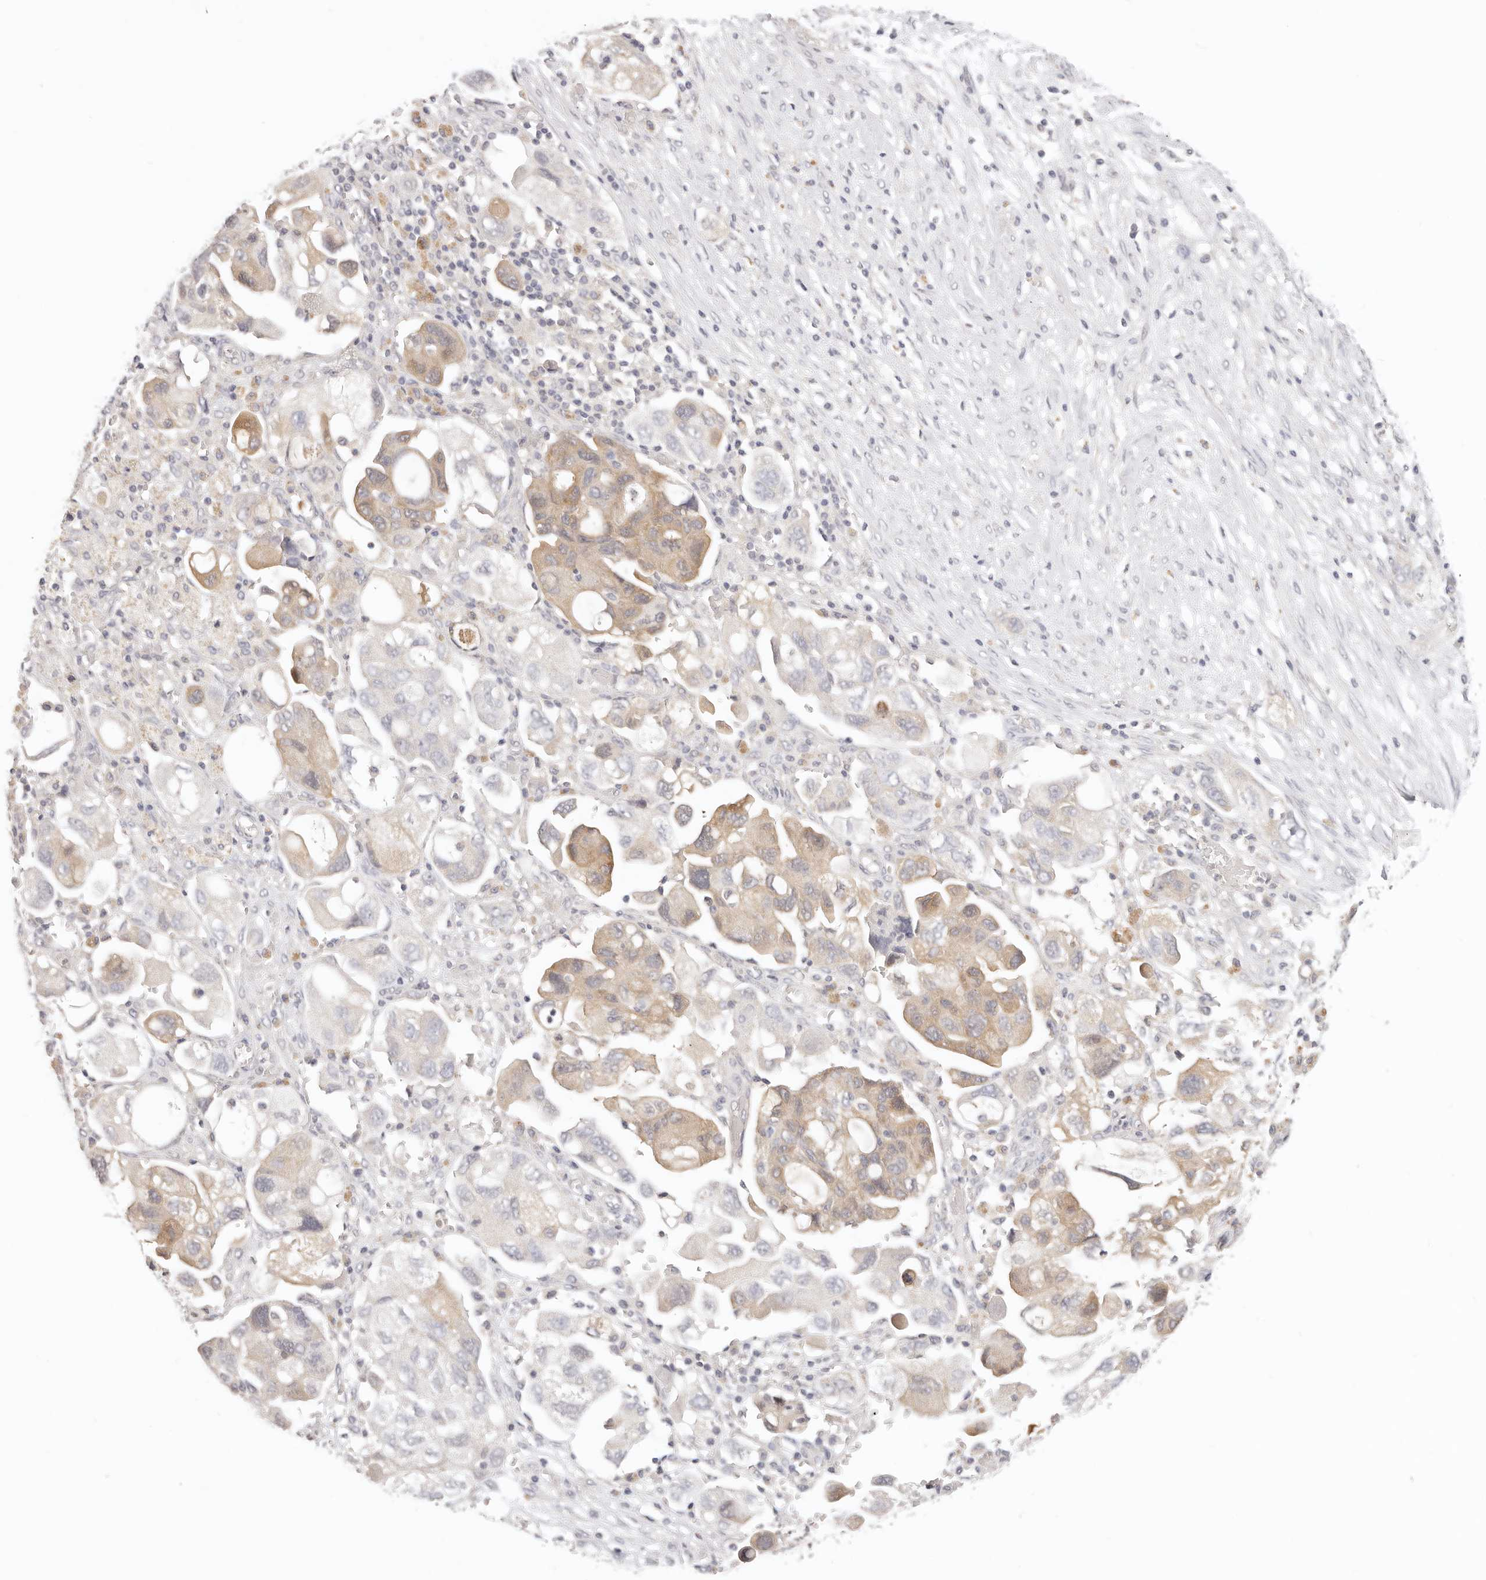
{"staining": {"intensity": "moderate", "quantity": "25%-75%", "location": "cytoplasmic/membranous"}, "tissue": "ovarian cancer", "cell_type": "Tumor cells", "image_type": "cancer", "snomed": [{"axis": "morphology", "description": "Carcinoma, NOS"}, {"axis": "morphology", "description": "Cystadenocarcinoma, serous, NOS"}, {"axis": "topography", "description": "Ovary"}], "caption": "Moderate cytoplasmic/membranous protein positivity is present in about 25%-75% of tumor cells in ovarian cancer. (IHC, brightfield microscopy, high magnification).", "gene": "GGPS1", "patient": {"sex": "female", "age": 69}}